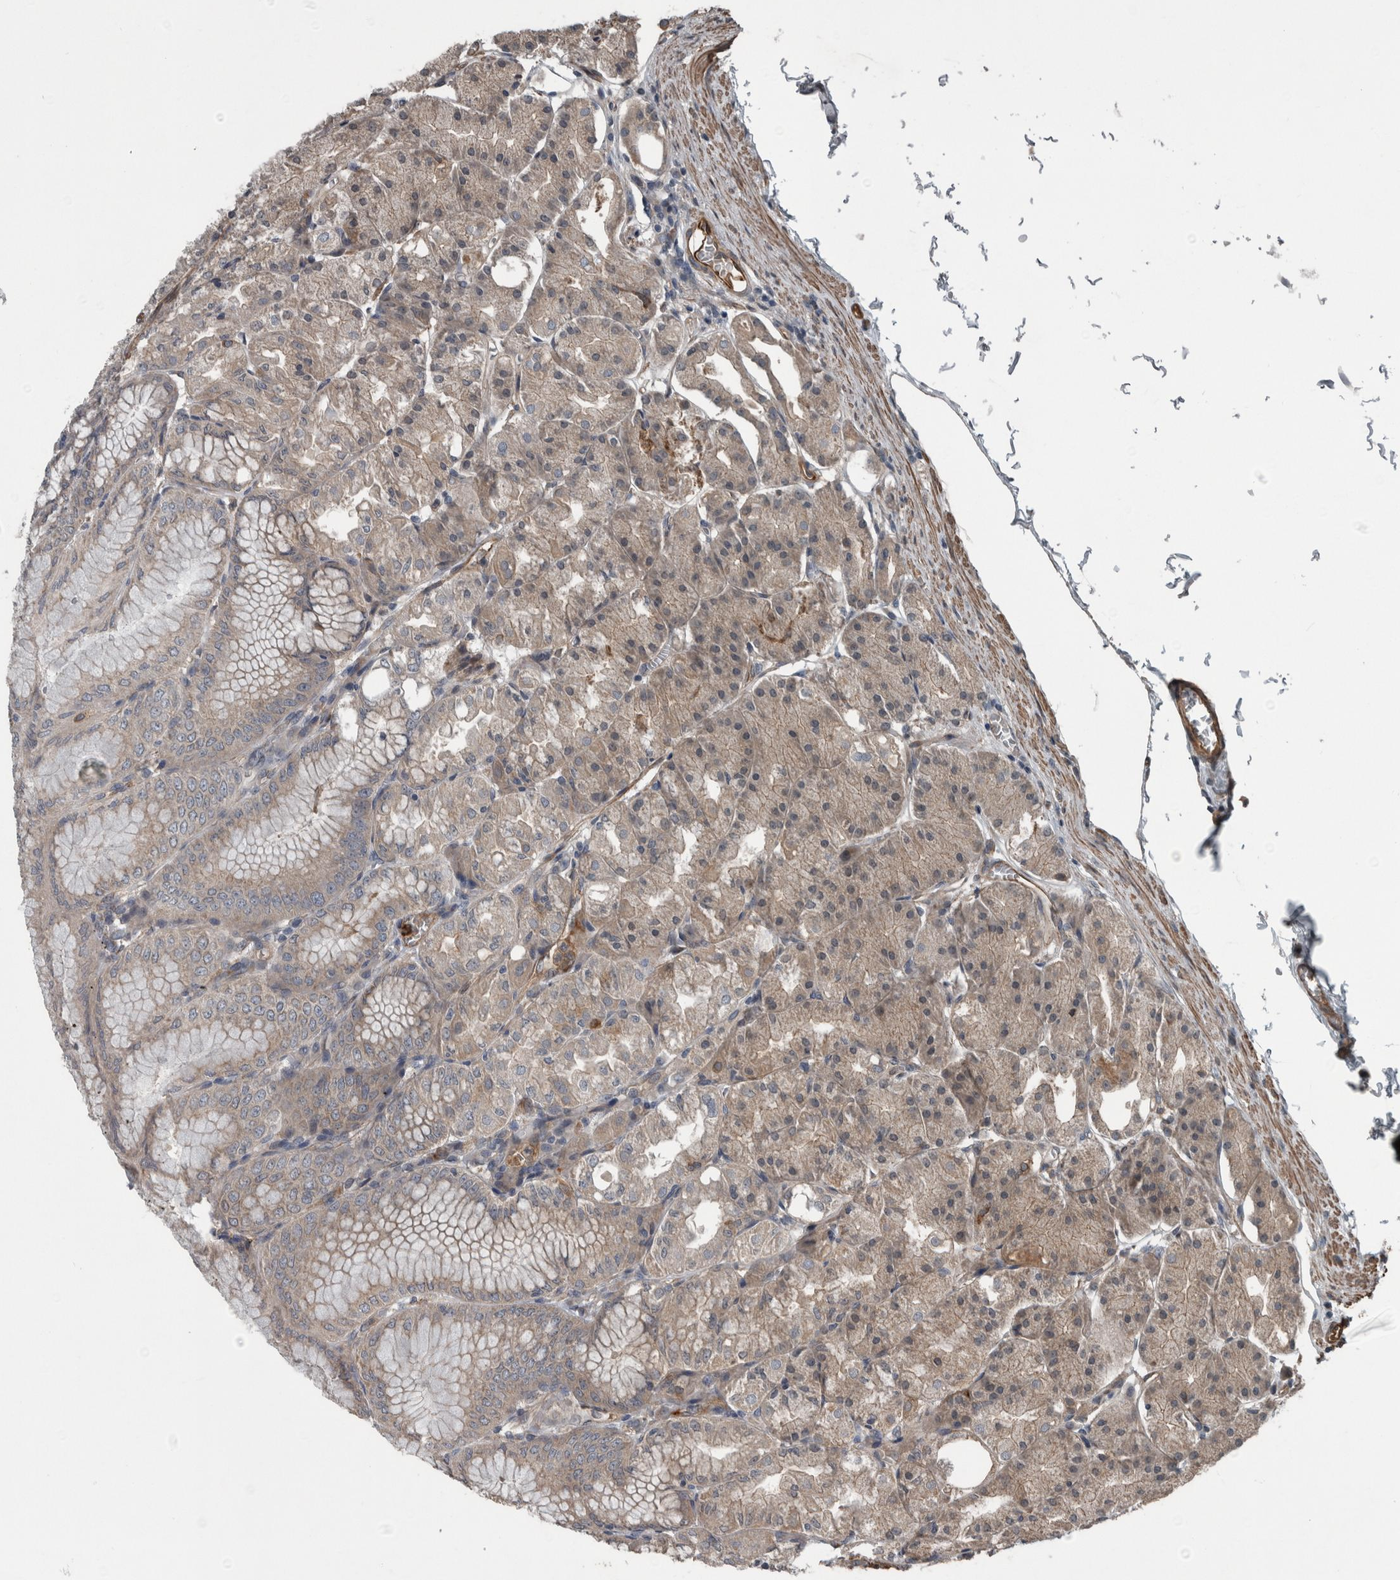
{"staining": {"intensity": "moderate", "quantity": "25%-75%", "location": "cytoplasmic/membranous"}, "tissue": "stomach", "cell_type": "Glandular cells", "image_type": "normal", "snomed": [{"axis": "morphology", "description": "Normal tissue, NOS"}, {"axis": "topography", "description": "Stomach, lower"}], "caption": "Unremarkable stomach was stained to show a protein in brown. There is medium levels of moderate cytoplasmic/membranous expression in about 25%-75% of glandular cells.", "gene": "EXOC8", "patient": {"sex": "male", "age": 71}}